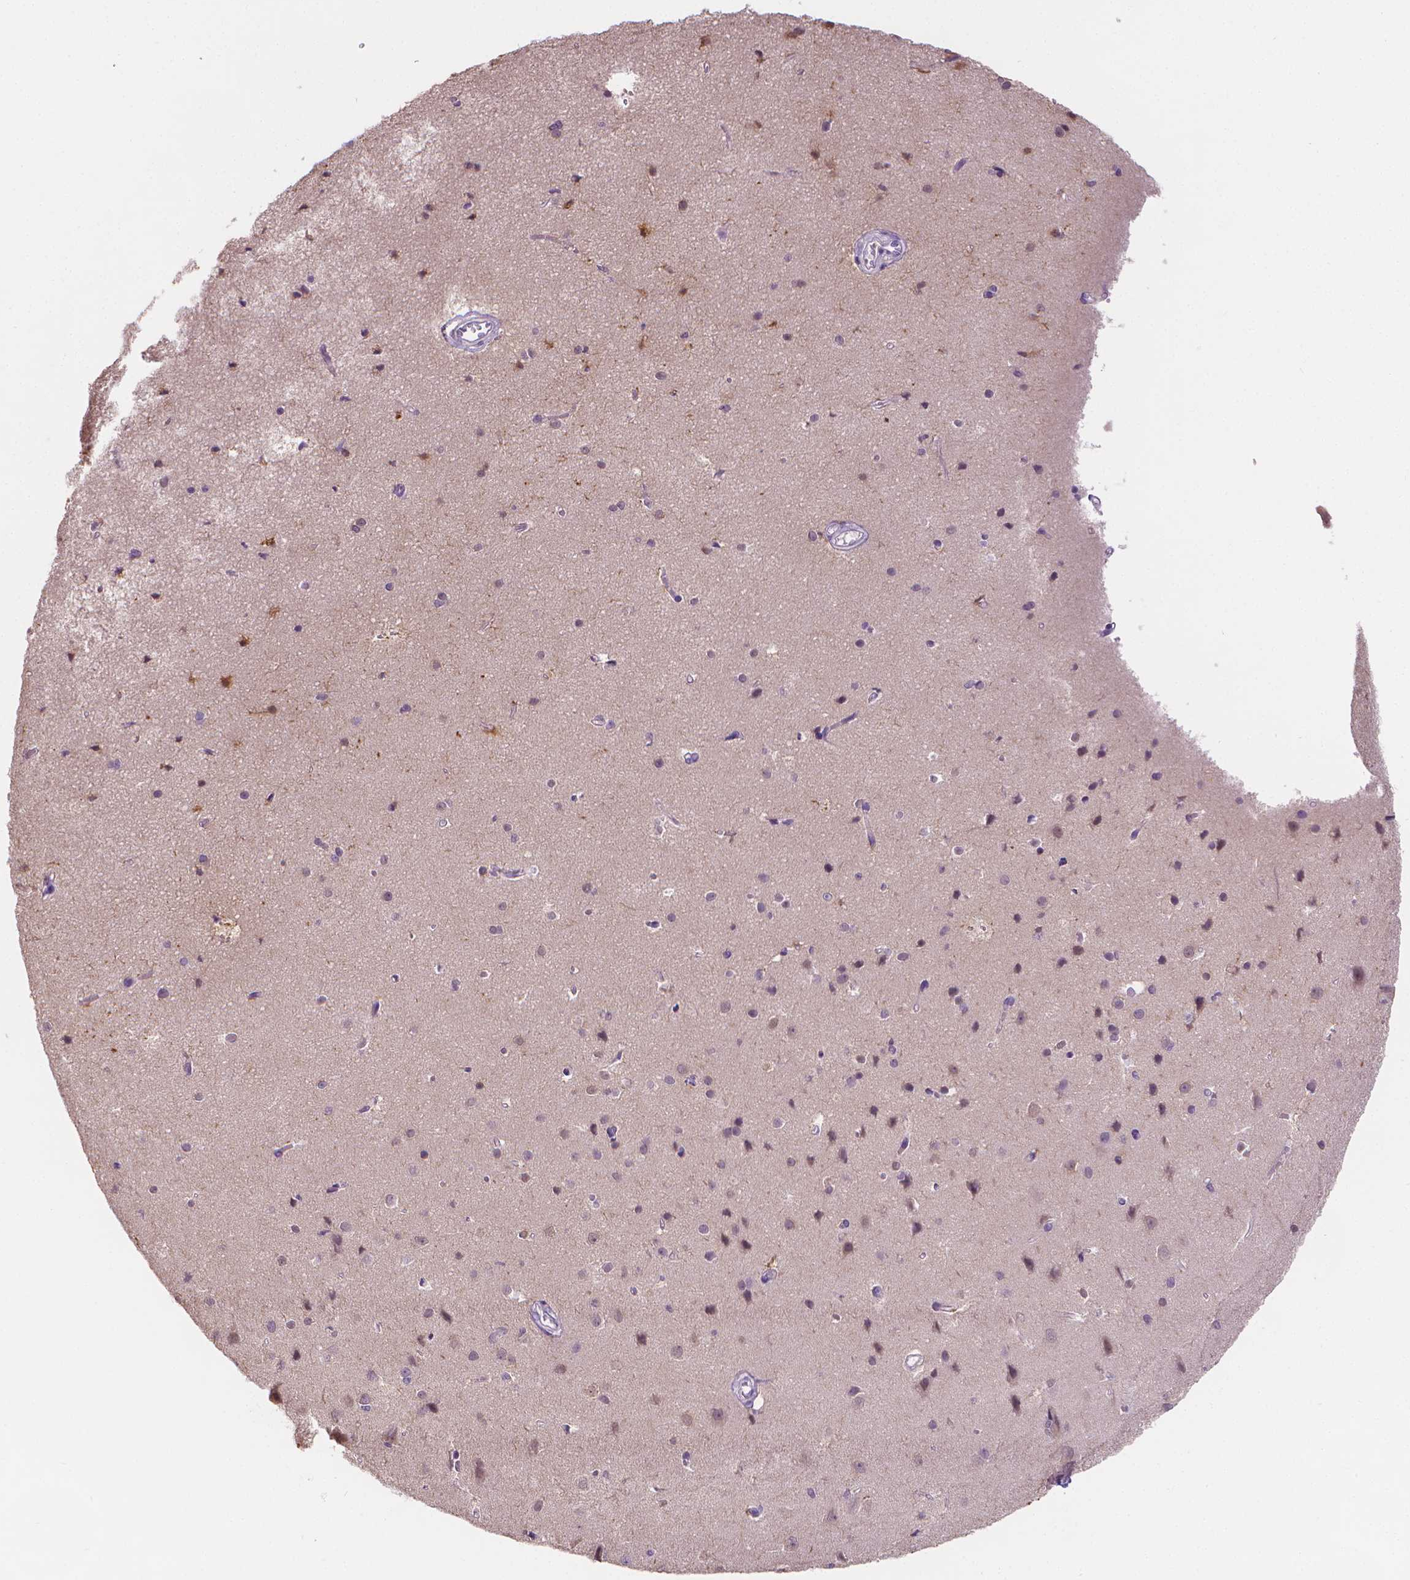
{"staining": {"intensity": "negative", "quantity": "none", "location": "none"}, "tissue": "cerebral cortex", "cell_type": "Endothelial cells", "image_type": "normal", "snomed": [{"axis": "morphology", "description": "Normal tissue, NOS"}, {"axis": "topography", "description": "Cerebral cortex"}], "caption": "This is a image of immunohistochemistry (IHC) staining of benign cerebral cortex, which shows no positivity in endothelial cells.", "gene": "FASN", "patient": {"sex": "male", "age": 37}}